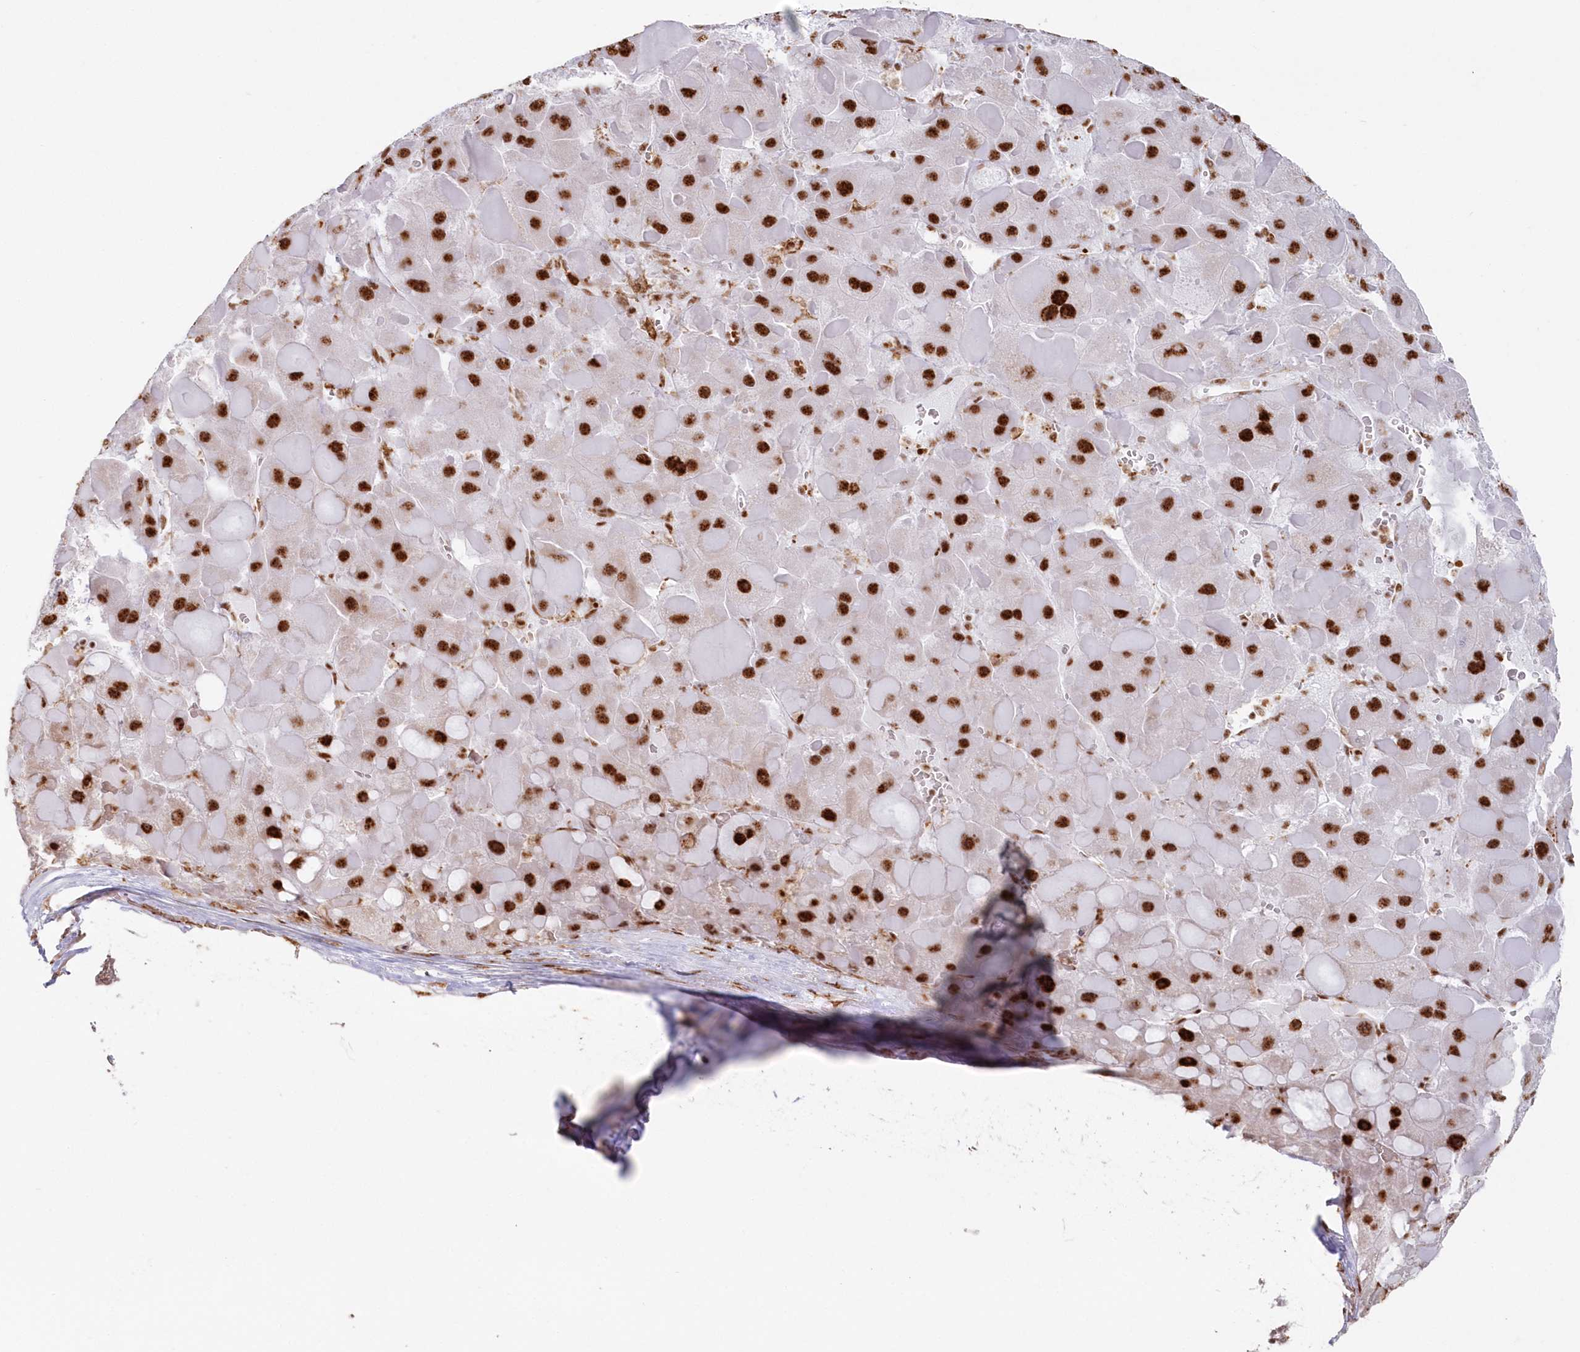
{"staining": {"intensity": "strong", "quantity": ">75%", "location": "nuclear"}, "tissue": "liver cancer", "cell_type": "Tumor cells", "image_type": "cancer", "snomed": [{"axis": "morphology", "description": "Carcinoma, Hepatocellular, NOS"}, {"axis": "topography", "description": "Liver"}], "caption": "Immunohistochemical staining of liver cancer shows strong nuclear protein expression in approximately >75% of tumor cells.", "gene": "DDX46", "patient": {"sex": "female", "age": 73}}